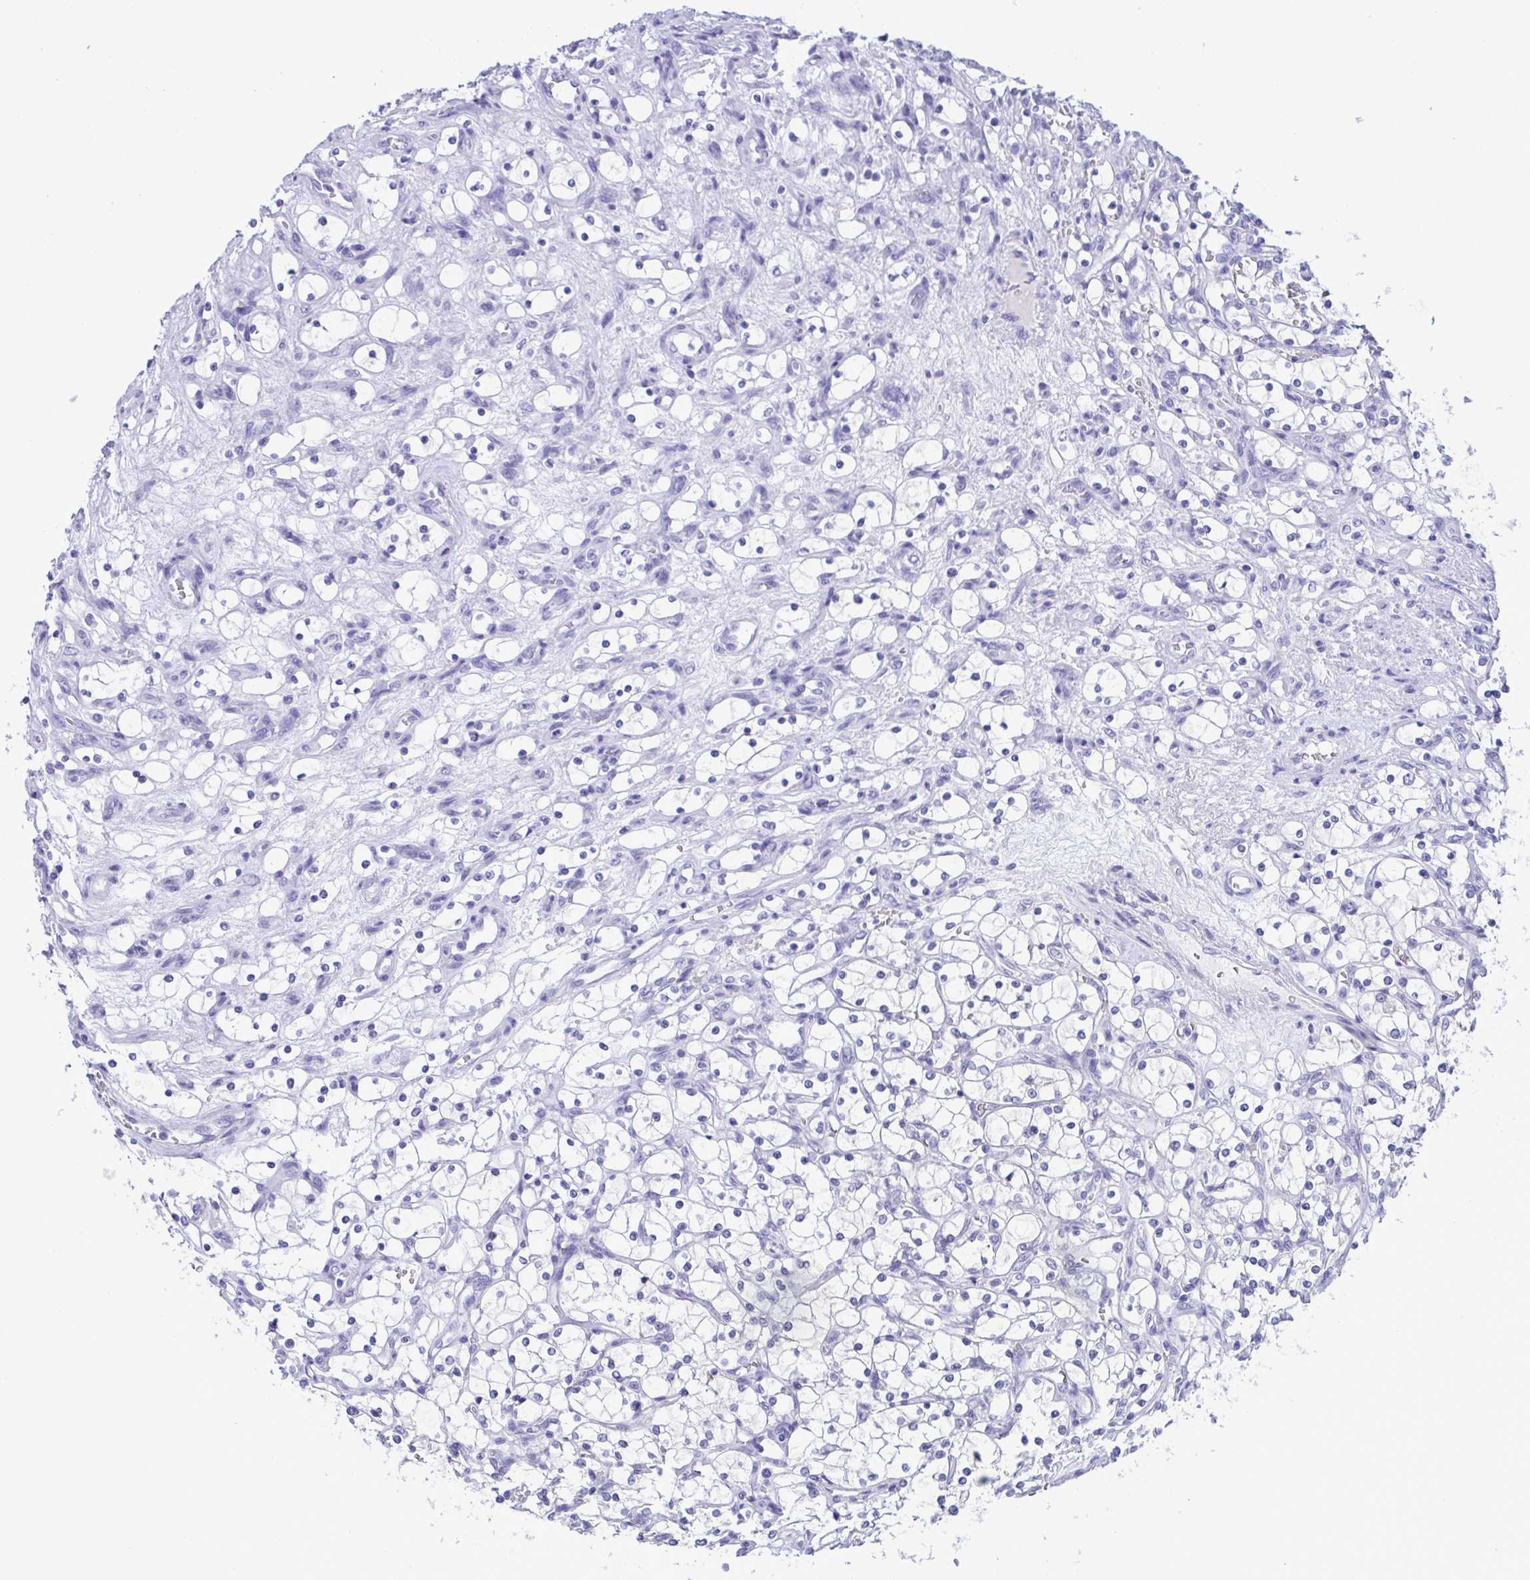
{"staining": {"intensity": "negative", "quantity": "none", "location": "none"}, "tissue": "renal cancer", "cell_type": "Tumor cells", "image_type": "cancer", "snomed": [{"axis": "morphology", "description": "Adenocarcinoma, NOS"}, {"axis": "topography", "description": "Kidney"}], "caption": "DAB immunohistochemical staining of human renal cancer exhibits no significant positivity in tumor cells.", "gene": "TSPY2", "patient": {"sex": "female", "age": 69}}